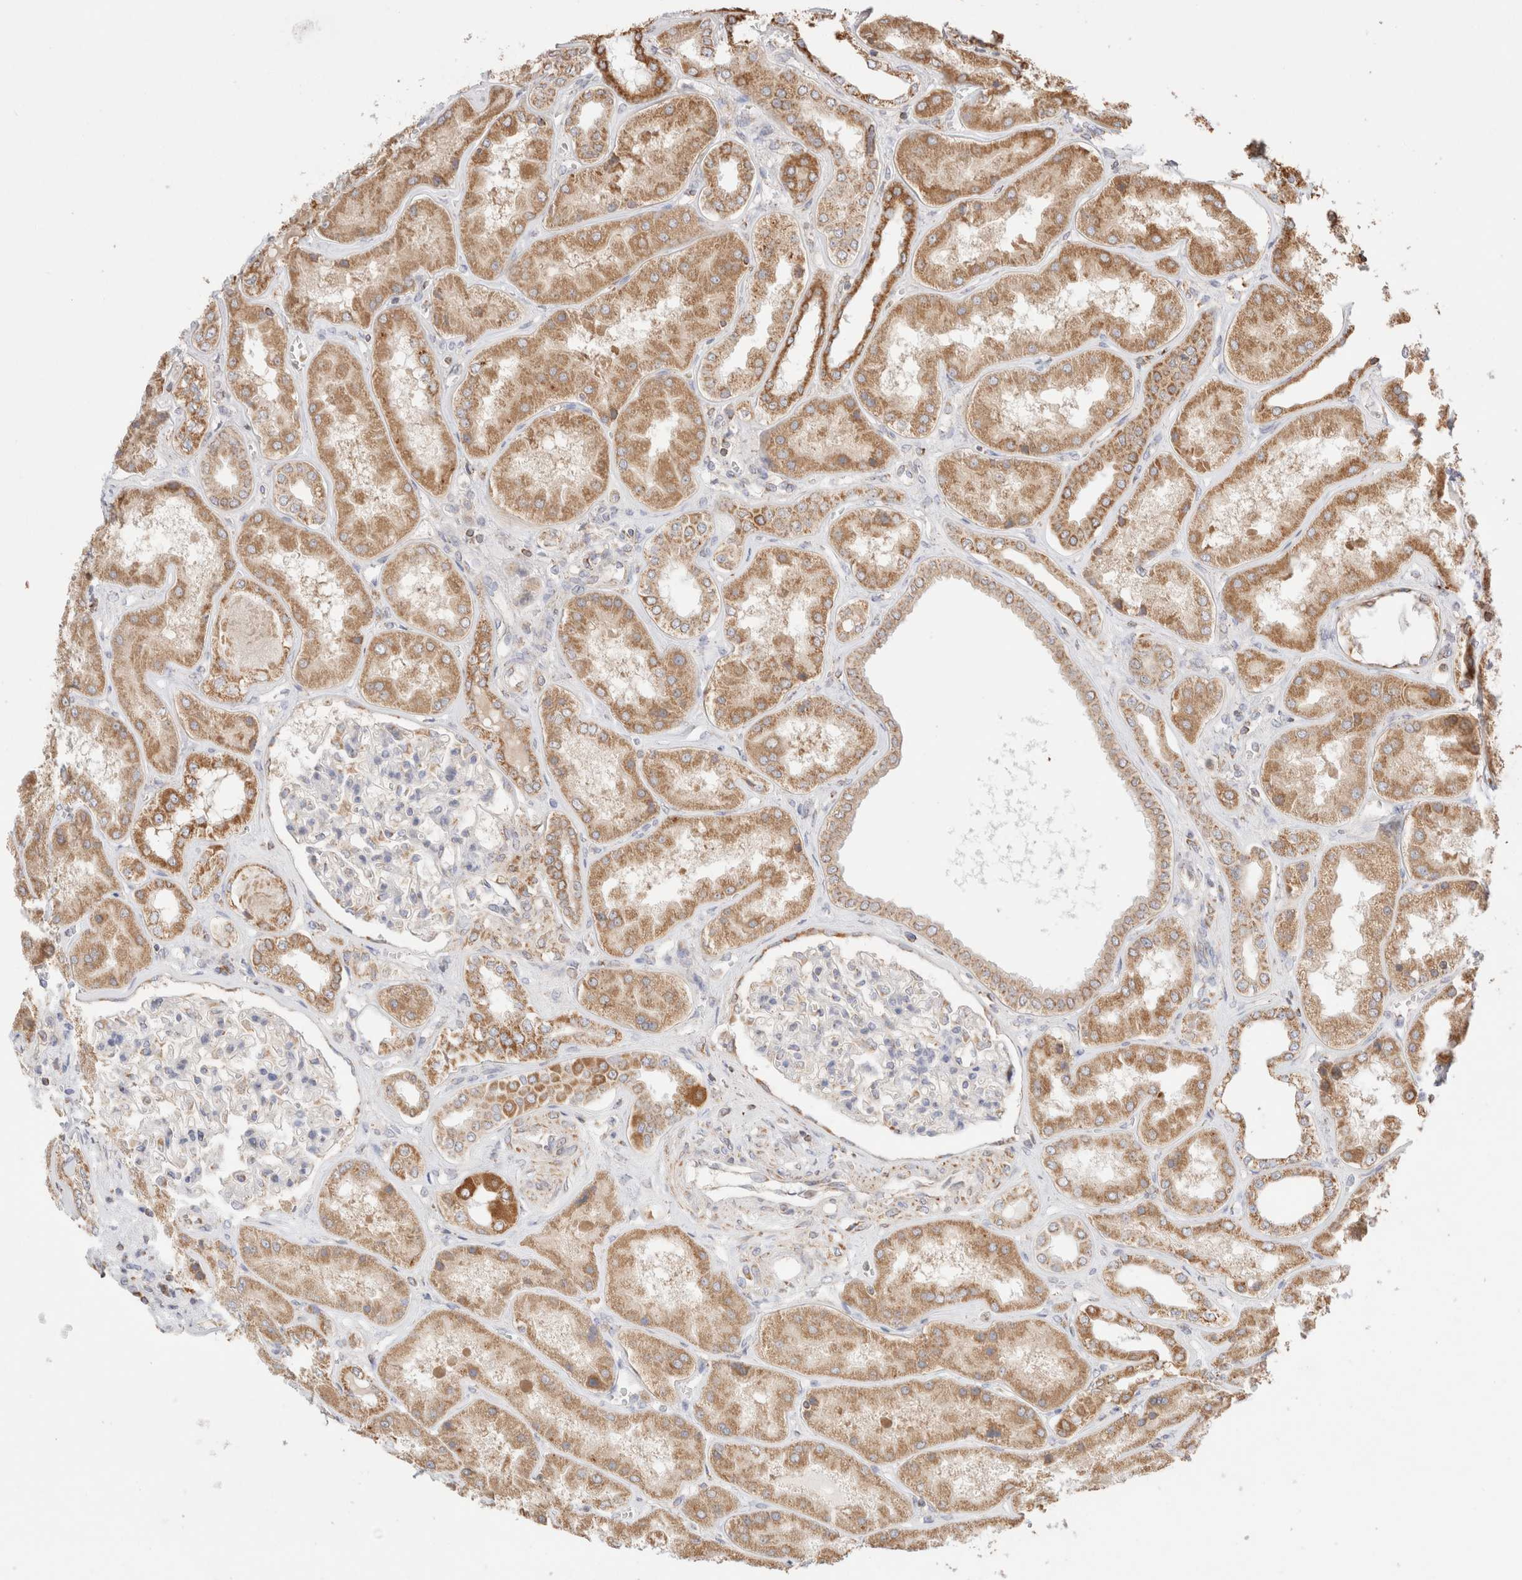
{"staining": {"intensity": "negative", "quantity": "none", "location": "none"}, "tissue": "kidney", "cell_type": "Cells in glomeruli", "image_type": "normal", "snomed": [{"axis": "morphology", "description": "Normal tissue, NOS"}, {"axis": "topography", "description": "Kidney"}], "caption": "IHC photomicrograph of benign kidney stained for a protein (brown), which reveals no positivity in cells in glomeruli. The staining was performed using DAB to visualize the protein expression in brown, while the nuclei were stained in blue with hematoxylin (Magnification: 20x).", "gene": "TMPPE", "patient": {"sex": "female", "age": 56}}